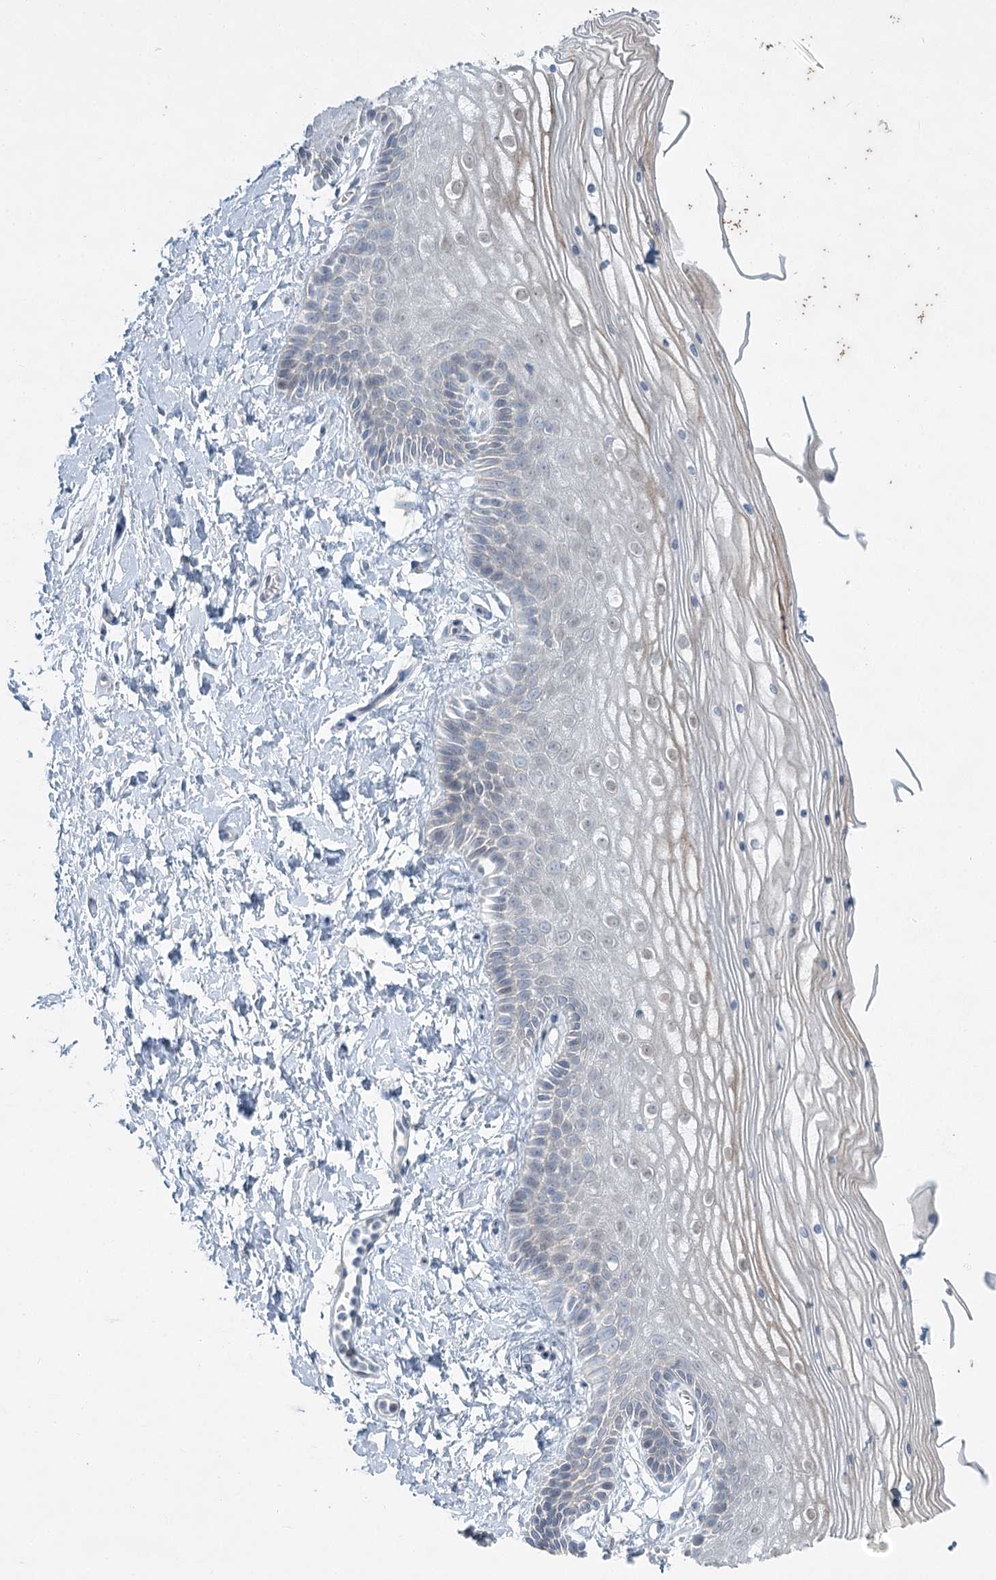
{"staining": {"intensity": "moderate", "quantity": "25%-75%", "location": "cytoplasmic/membranous"}, "tissue": "vagina", "cell_type": "Squamous epithelial cells", "image_type": "normal", "snomed": [{"axis": "morphology", "description": "Normal tissue, NOS"}, {"axis": "topography", "description": "Vagina"}, {"axis": "topography", "description": "Cervix"}], "caption": "A photomicrograph showing moderate cytoplasmic/membranous positivity in about 25%-75% of squamous epithelial cells in benign vagina, as visualized by brown immunohistochemical staining.", "gene": "ABITRAM", "patient": {"sex": "female", "age": 40}}